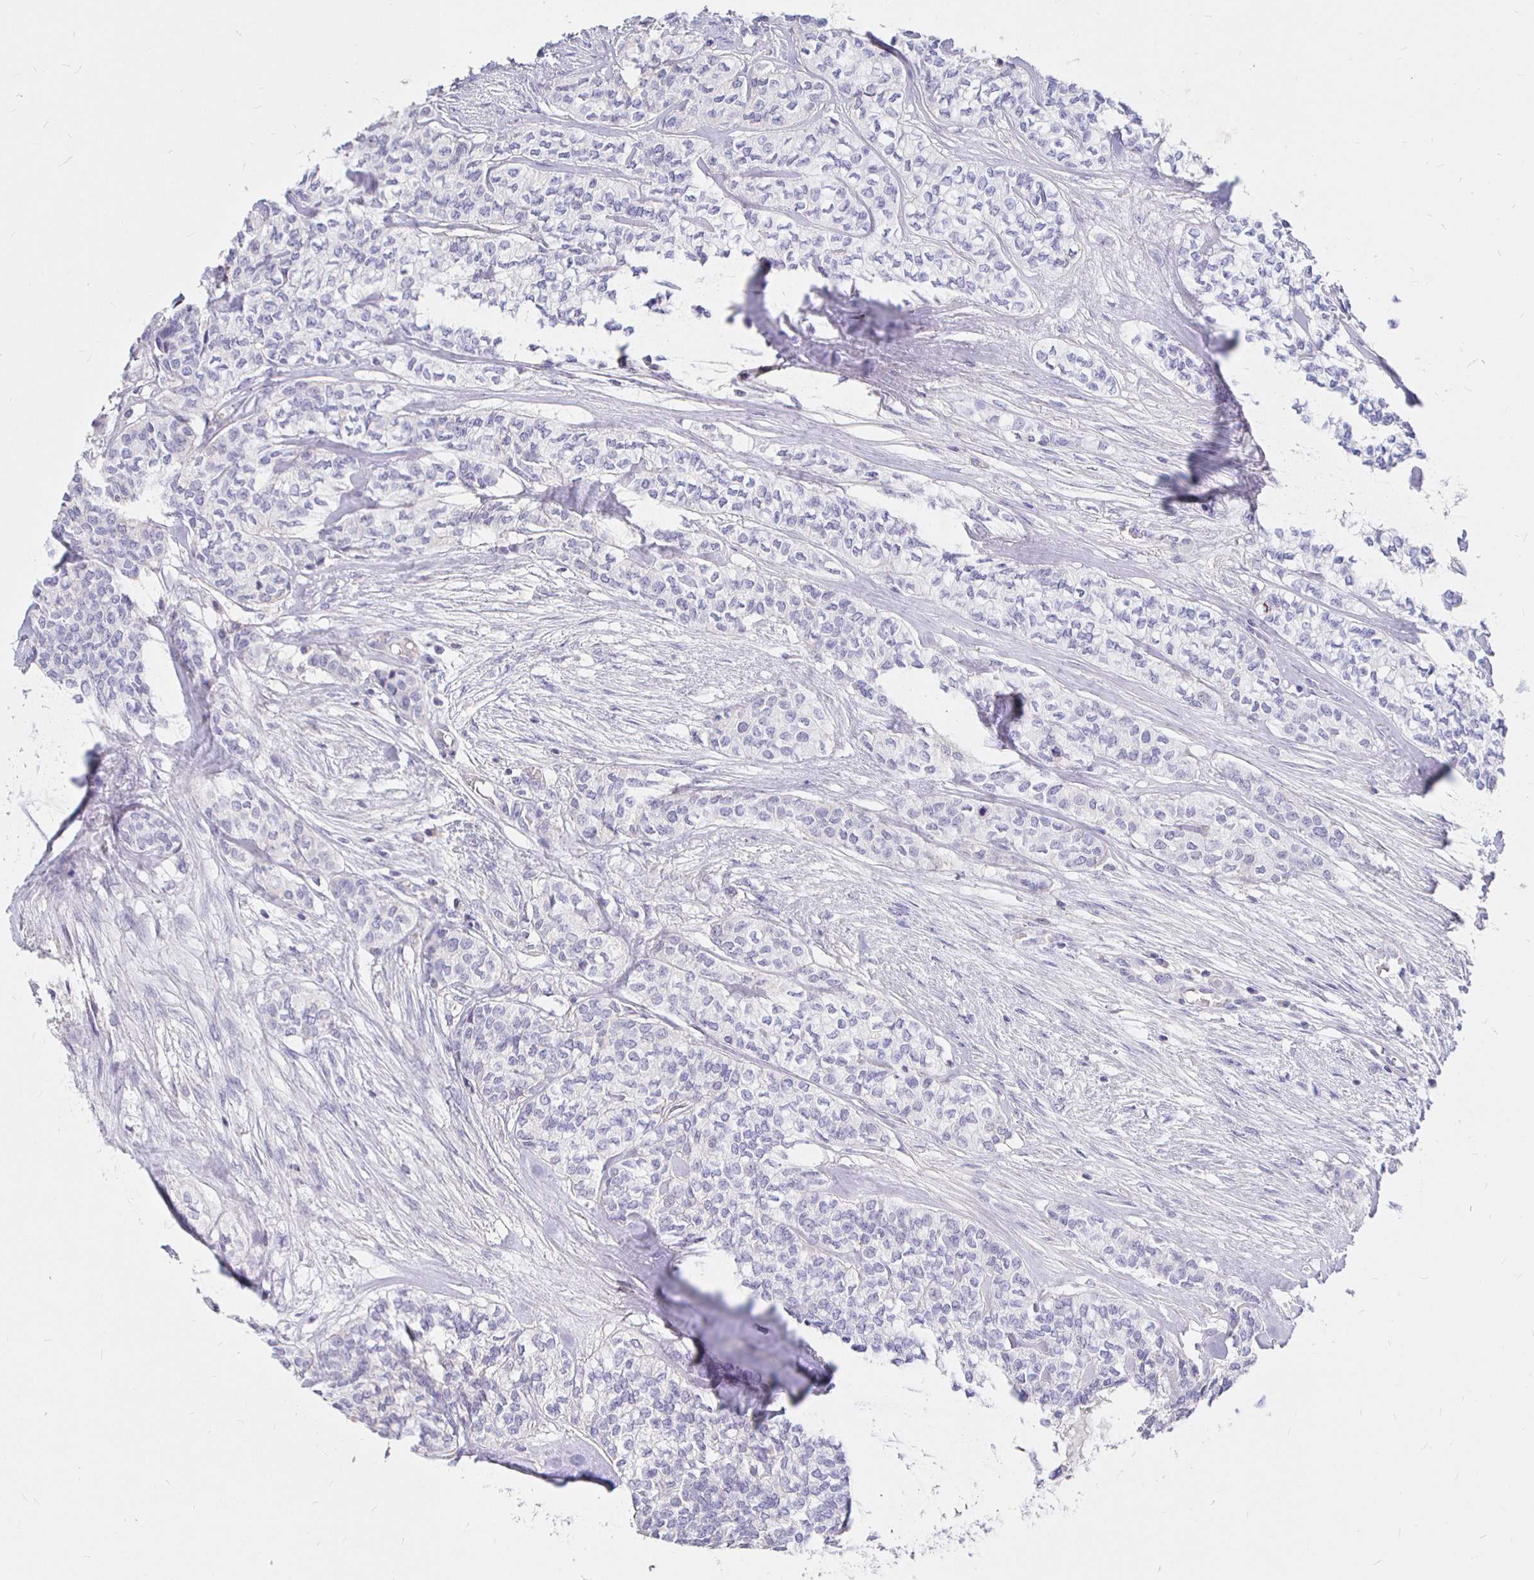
{"staining": {"intensity": "negative", "quantity": "none", "location": "none"}, "tissue": "head and neck cancer", "cell_type": "Tumor cells", "image_type": "cancer", "snomed": [{"axis": "morphology", "description": "Adenocarcinoma, NOS"}, {"axis": "topography", "description": "Head-Neck"}], "caption": "Tumor cells are negative for brown protein staining in adenocarcinoma (head and neck).", "gene": "NECAB1", "patient": {"sex": "male", "age": 81}}